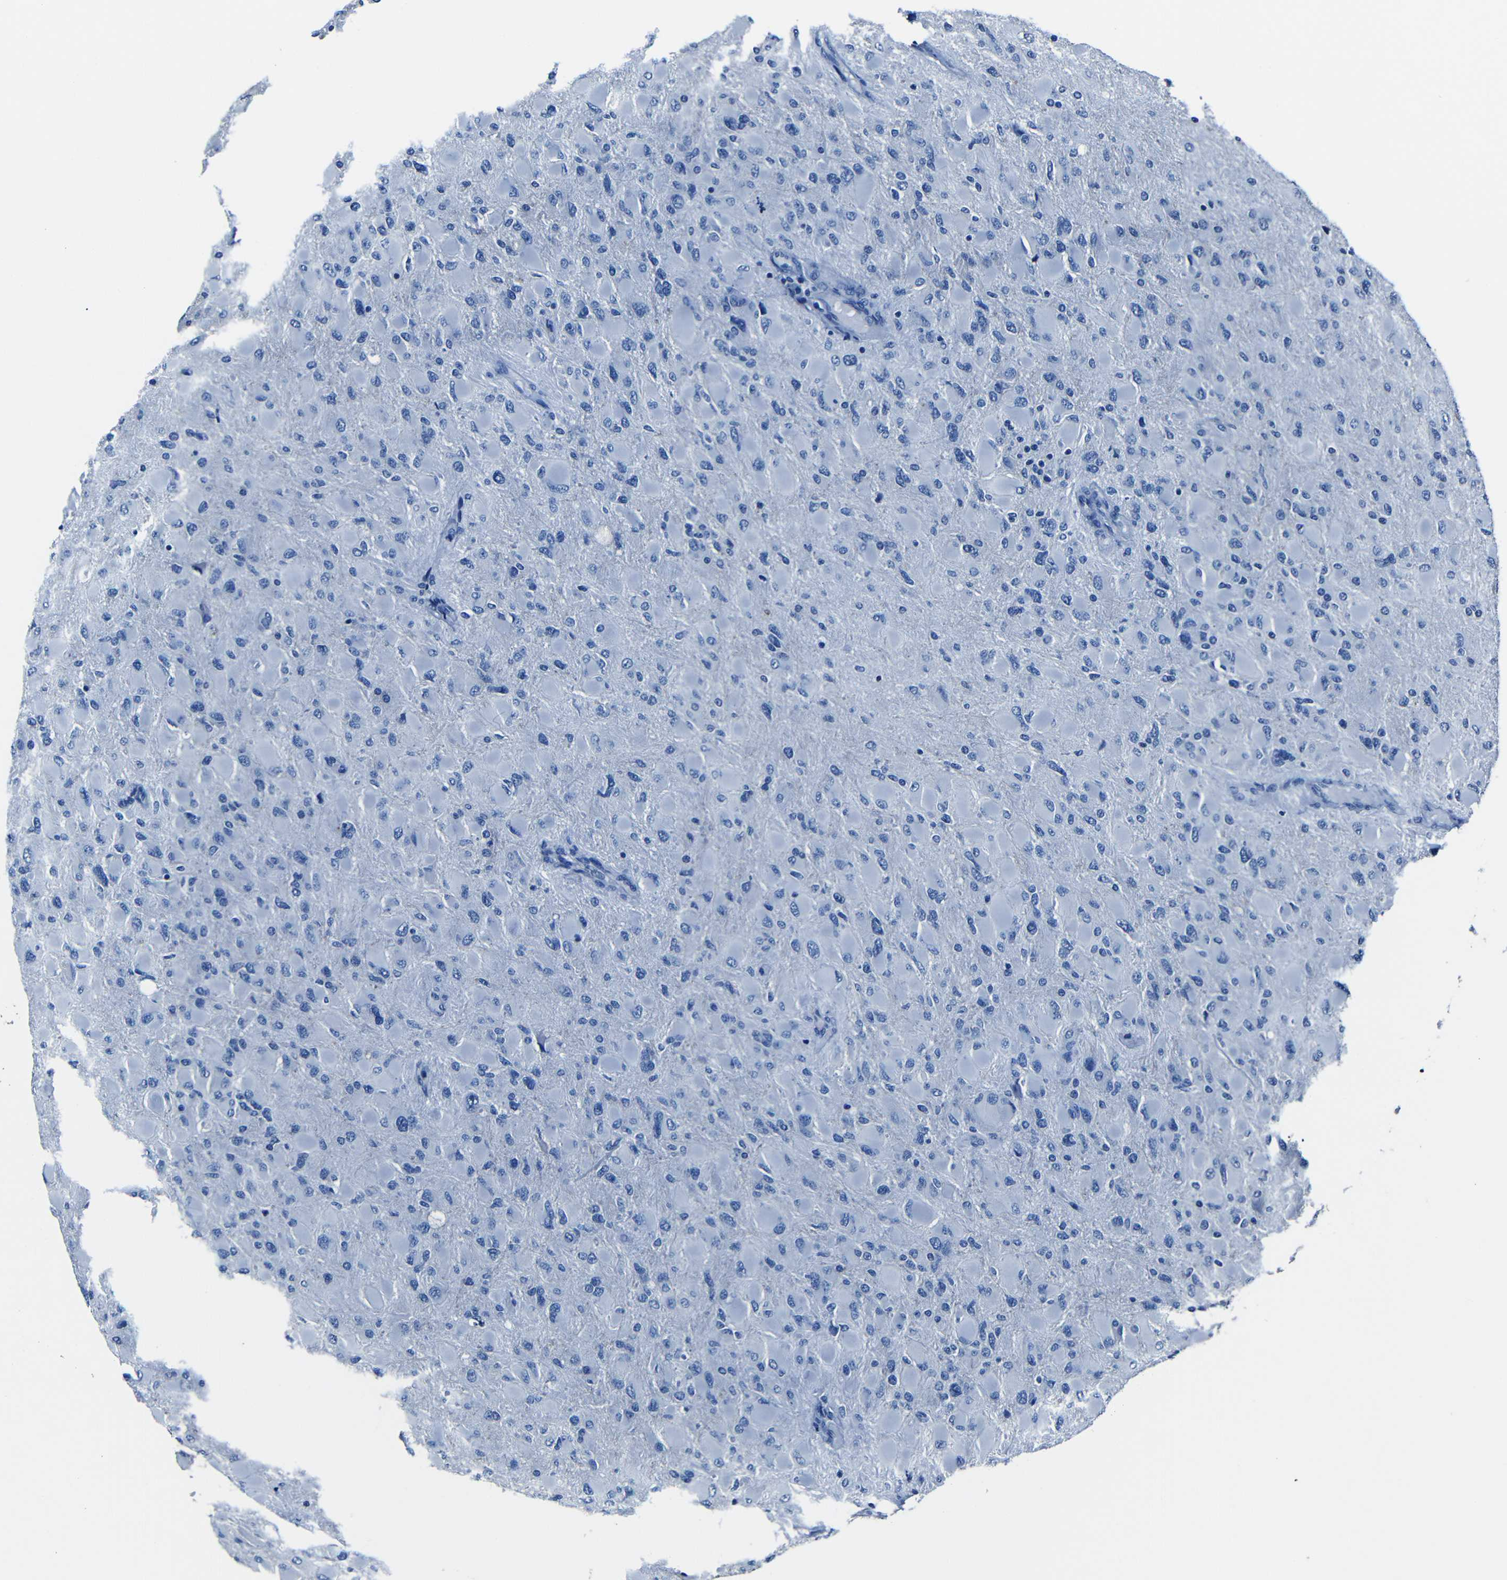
{"staining": {"intensity": "negative", "quantity": "none", "location": "none"}, "tissue": "glioma", "cell_type": "Tumor cells", "image_type": "cancer", "snomed": [{"axis": "morphology", "description": "Glioma, malignant, High grade"}, {"axis": "topography", "description": "Cerebral cortex"}], "caption": "Tumor cells are negative for protein expression in human malignant glioma (high-grade).", "gene": "NCMAP", "patient": {"sex": "female", "age": 36}}